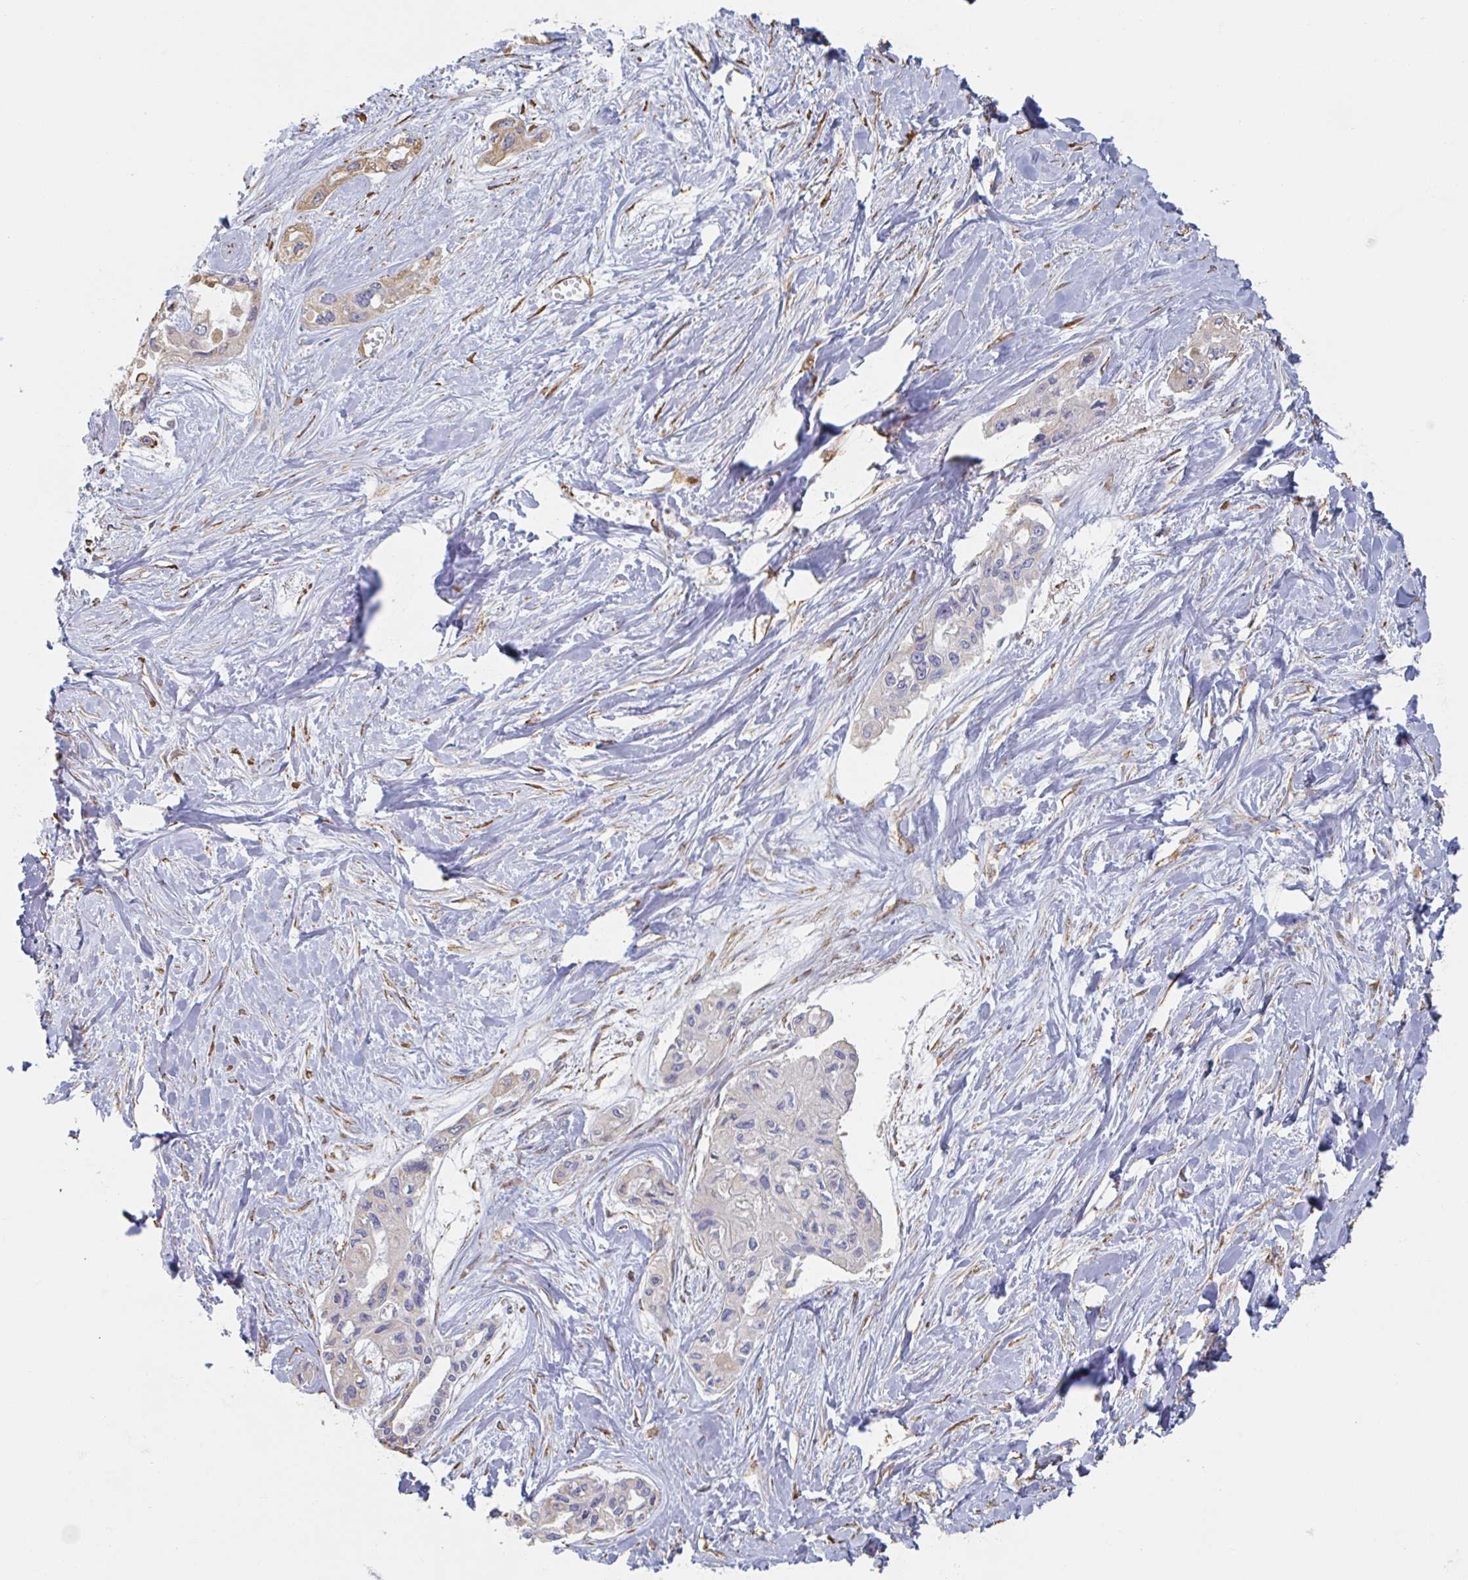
{"staining": {"intensity": "moderate", "quantity": "<25%", "location": "cytoplasmic/membranous"}, "tissue": "pancreatic cancer", "cell_type": "Tumor cells", "image_type": "cancer", "snomed": [{"axis": "morphology", "description": "Adenocarcinoma, NOS"}, {"axis": "topography", "description": "Pancreas"}], "caption": "Protein staining shows moderate cytoplasmic/membranous positivity in about <25% of tumor cells in pancreatic cancer. The staining is performed using DAB (3,3'-diaminobenzidine) brown chromogen to label protein expression. The nuclei are counter-stained blue using hematoxylin.", "gene": "RAB5IF", "patient": {"sex": "female", "age": 50}}